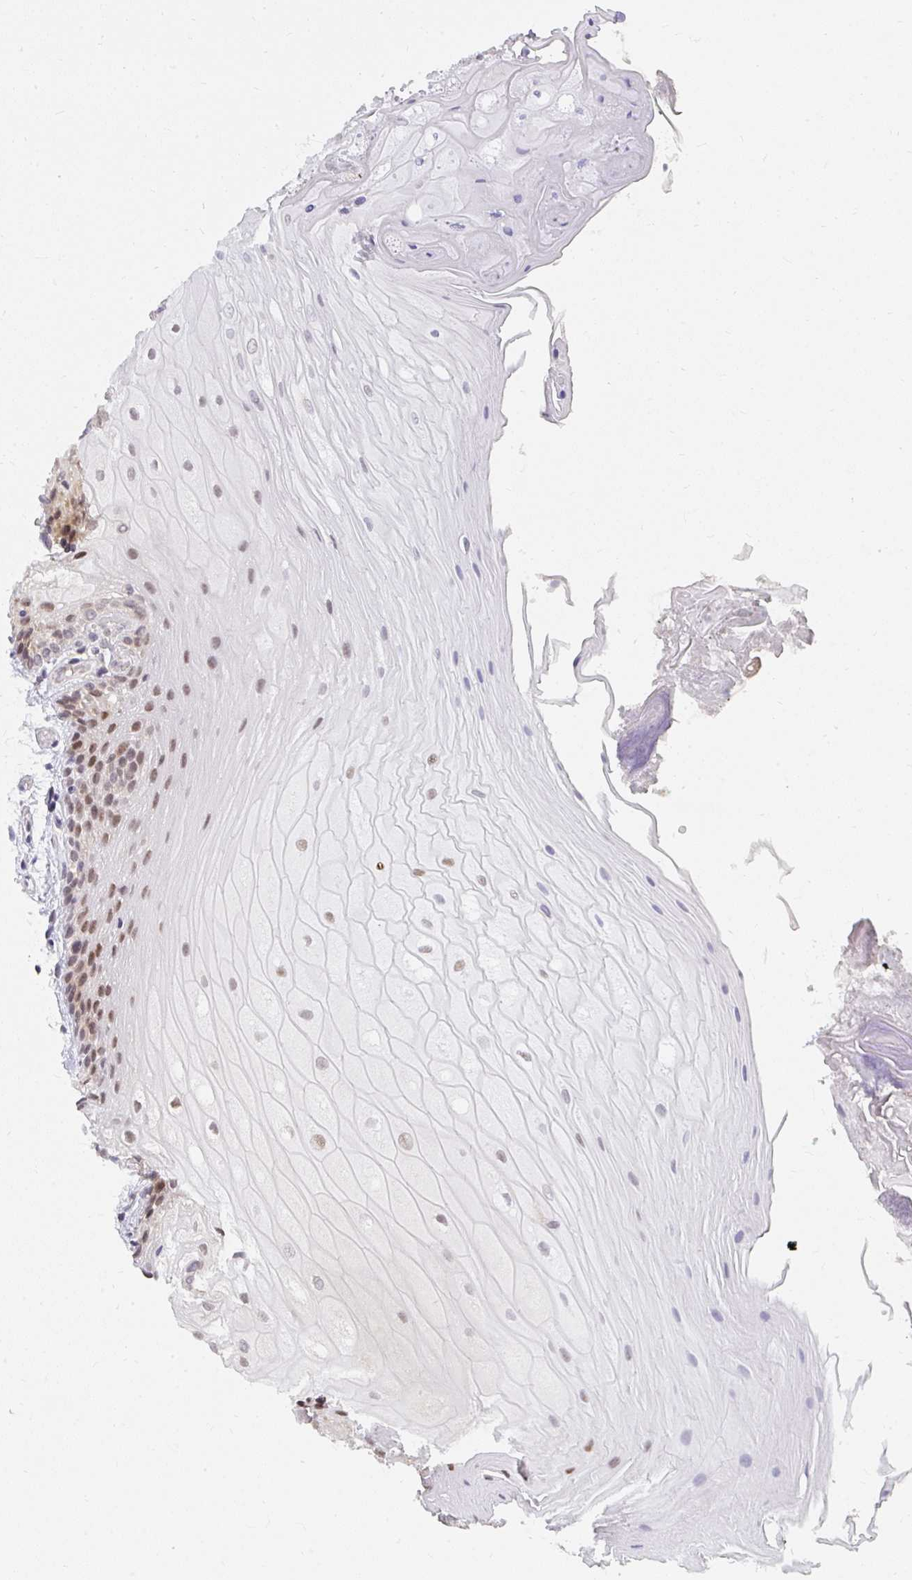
{"staining": {"intensity": "moderate", "quantity": ">75%", "location": "cytoplasmic/membranous,nuclear"}, "tissue": "oral mucosa", "cell_type": "Squamous epithelial cells", "image_type": "normal", "snomed": [{"axis": "morphology", "description": "Normal tissue, NOS"}, {"axis": "topography", "description": "Oral tissue"}, {"axis": "topography", "description": "Tounge, NOS"}, {"axis": "topography", "description": "Head-Neck"}], "caption": "Squamous epithelial cells demonstrate medium levels of moderate cytoplasmic/membranous,nuclear expression in about >75% of cells in unremarkable oral mucosa. (IHC, brightfield microscopy, high magnification).", "gene": "SYNCRIP", "patient": {"sex": "female", "age": 84}}